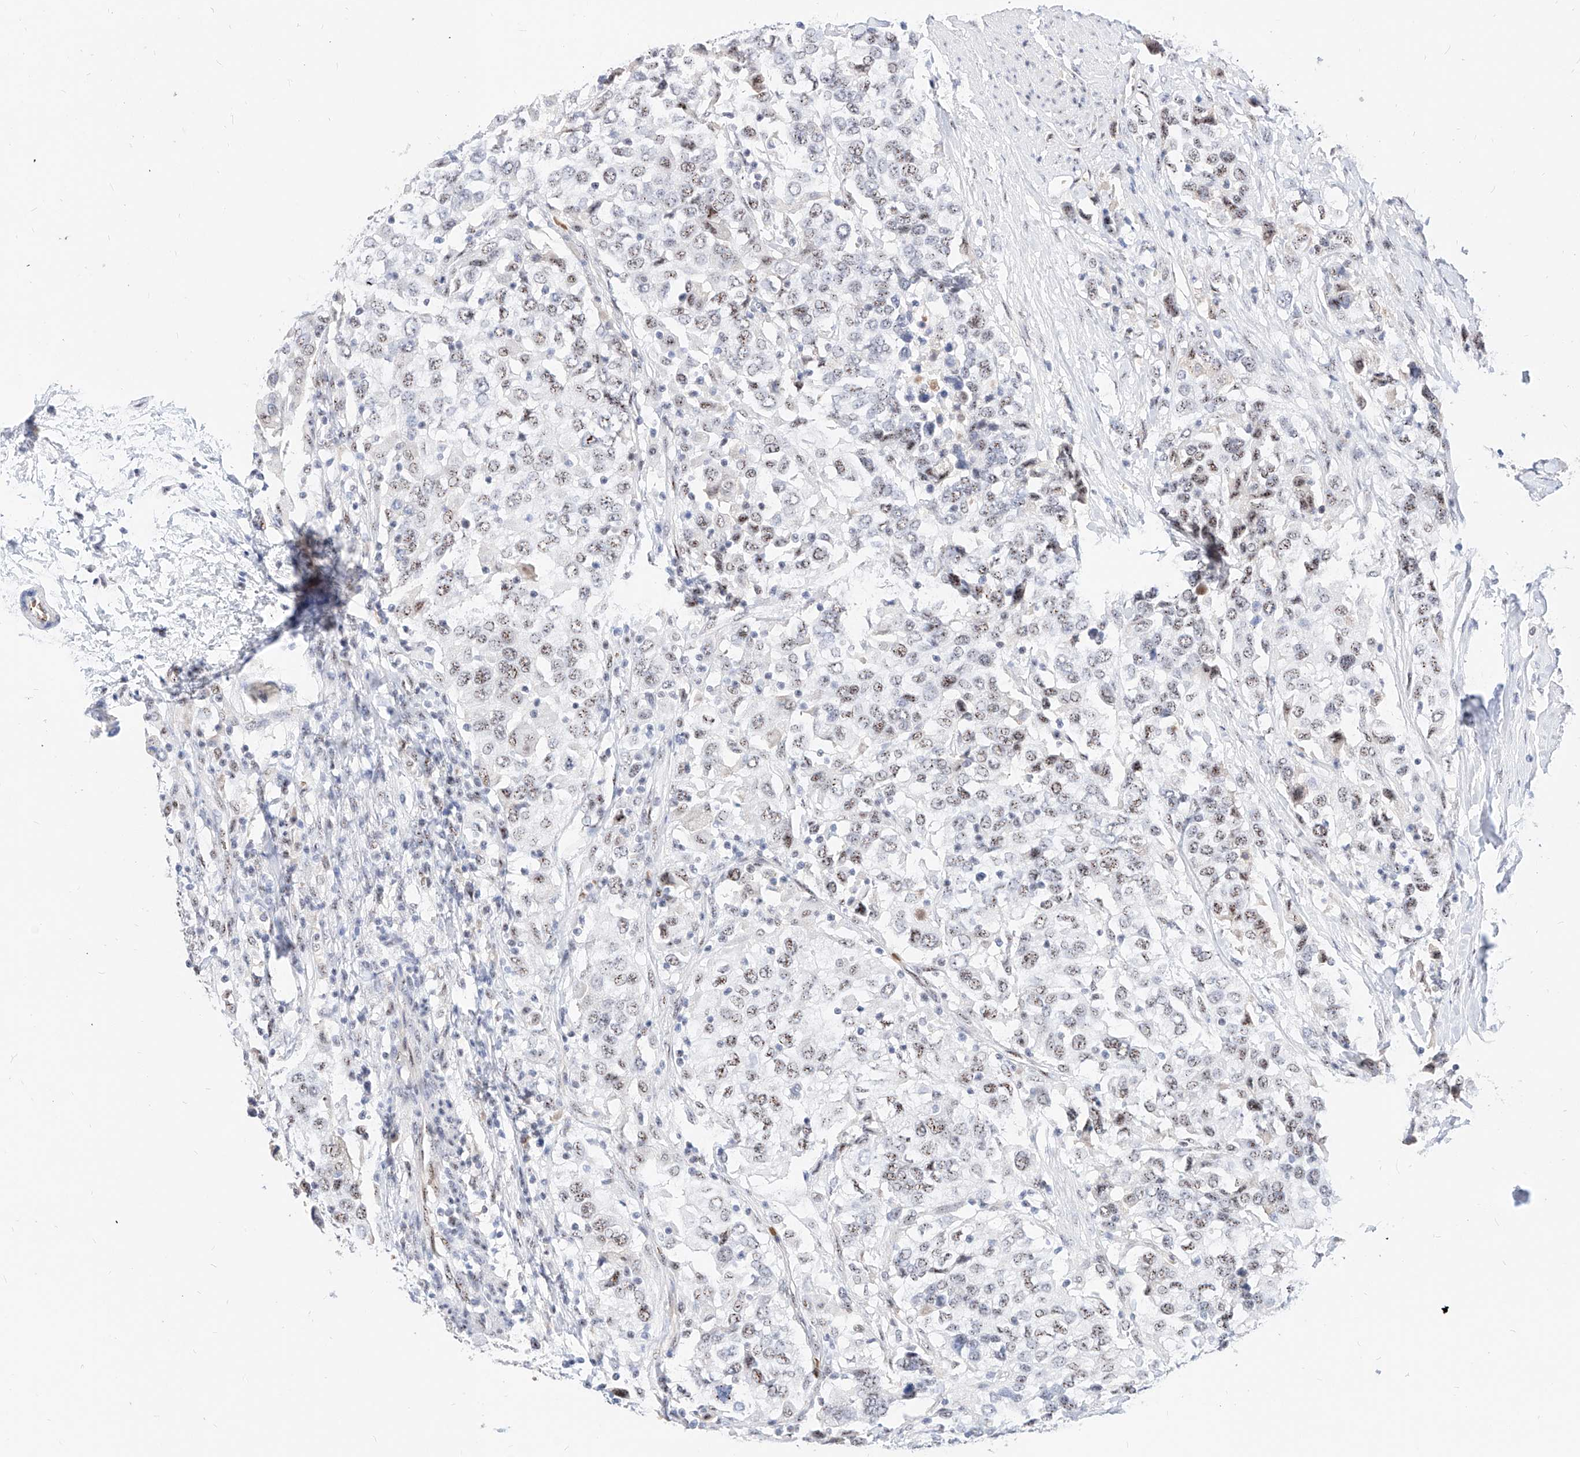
{"staining": {"intensity": "weak", "quantity": ">75%", "location": "nuclear"}, "tissue": "urothelial cancer", "cell_type": "Tumor cells", "image_type": "cancer", "snomed": [{"axis": "morphology", "description": "Urothelial carcinoma, High grade"}, {"axis": "topography", "description": "Urinary bladder"}], "caption": "Urothelial cancer tissue exhibits weak nuclear expression in approximately >75% of tumor cells", "gene": "ZFP42", "patient": {"sex": "female", "age": 80}}